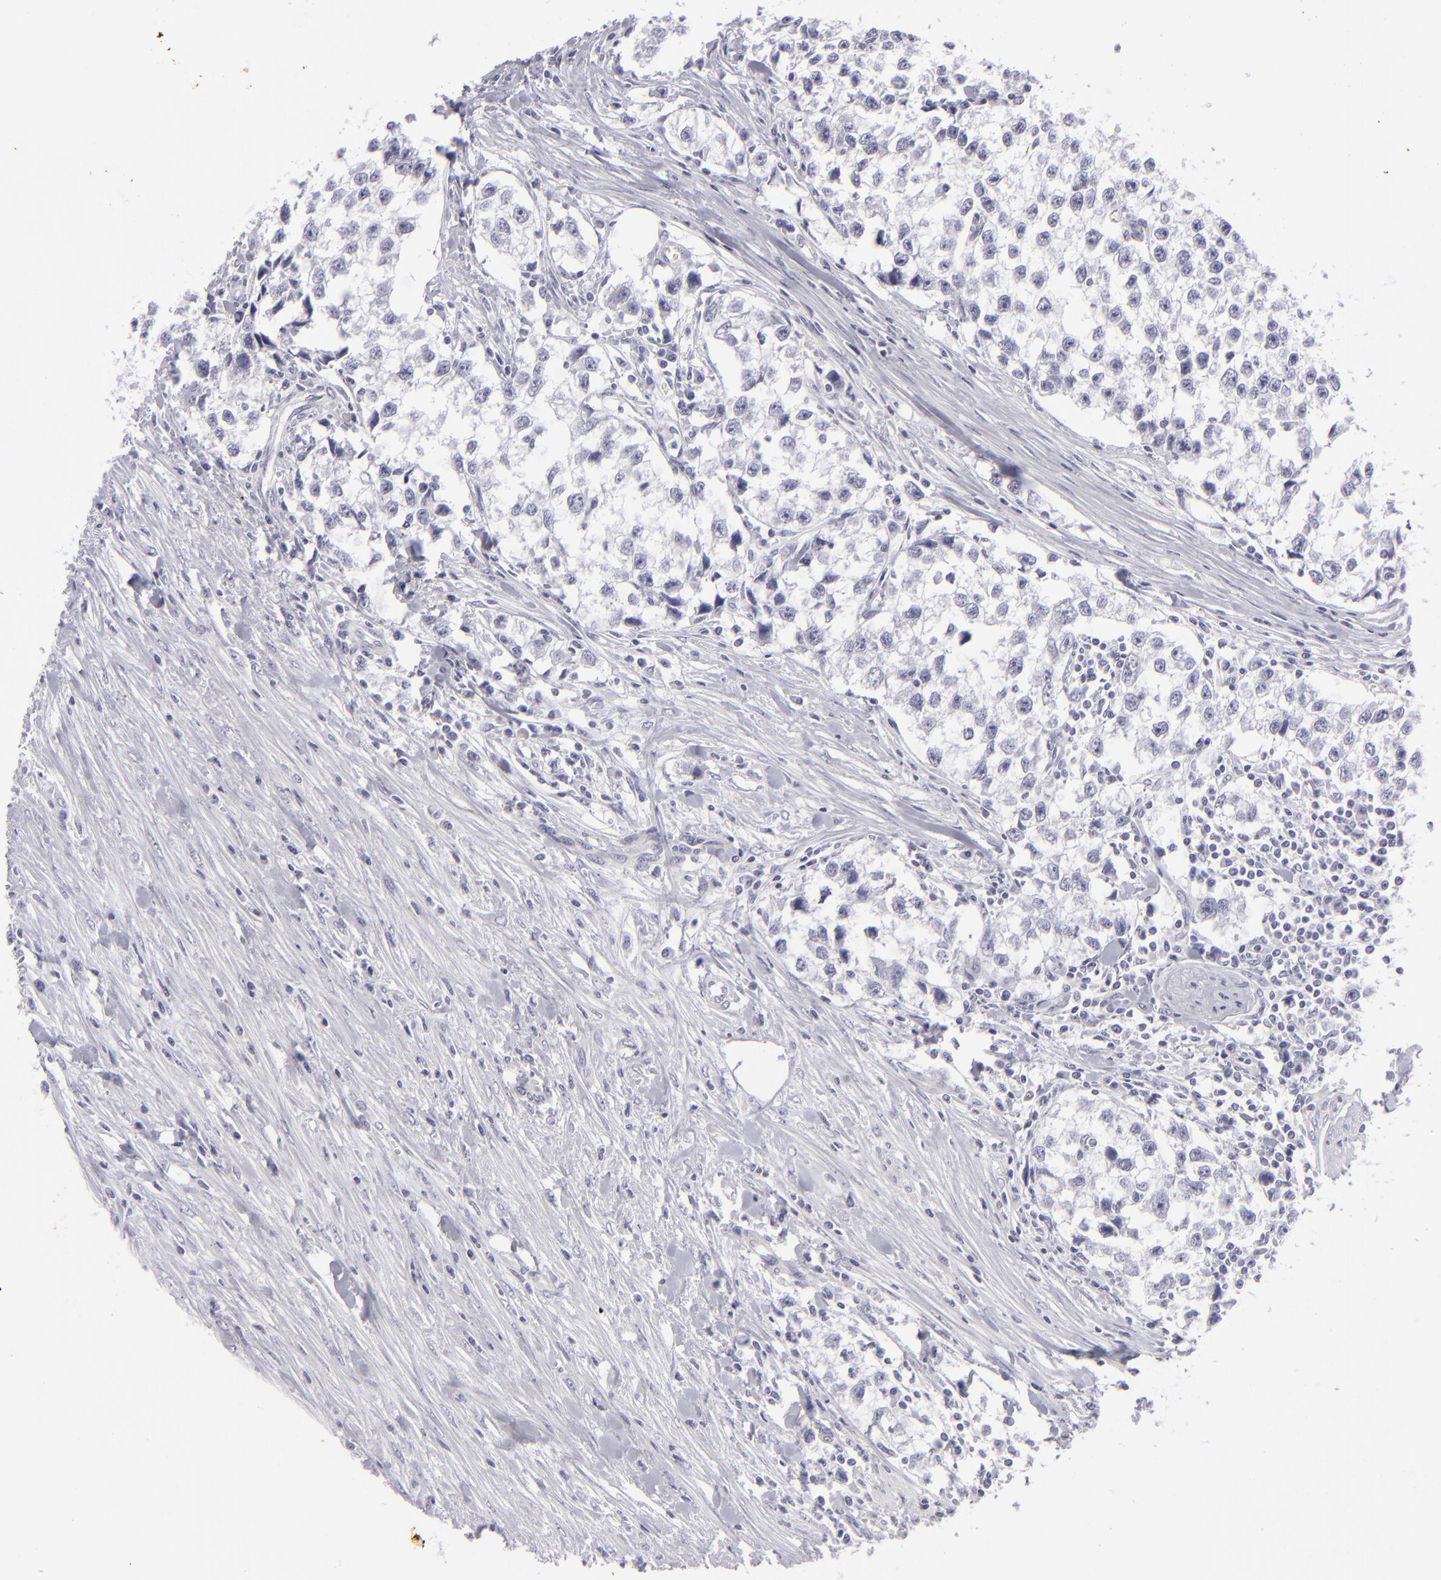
{"staining": {"intensity": "negative", "quantity": "none", "location": "none"}, "tissue": "testis cancer", "cell_type": "Tumor cells", "image_type": "cancer", "snomed": [{"axis": "morphology", "description": "Seminoma, NOS"}, {"axis": "morphology", "description": "Carcinoma, Embryonal, NOS"}, {"axis": "topography", "description": "Testis"}], "caption": "The photomicrograph reveals no staining of tumor cells in embryonal carcinoma (testis).", "gene": "KRT1", "patient": {"sex": "male", "age": 30}}